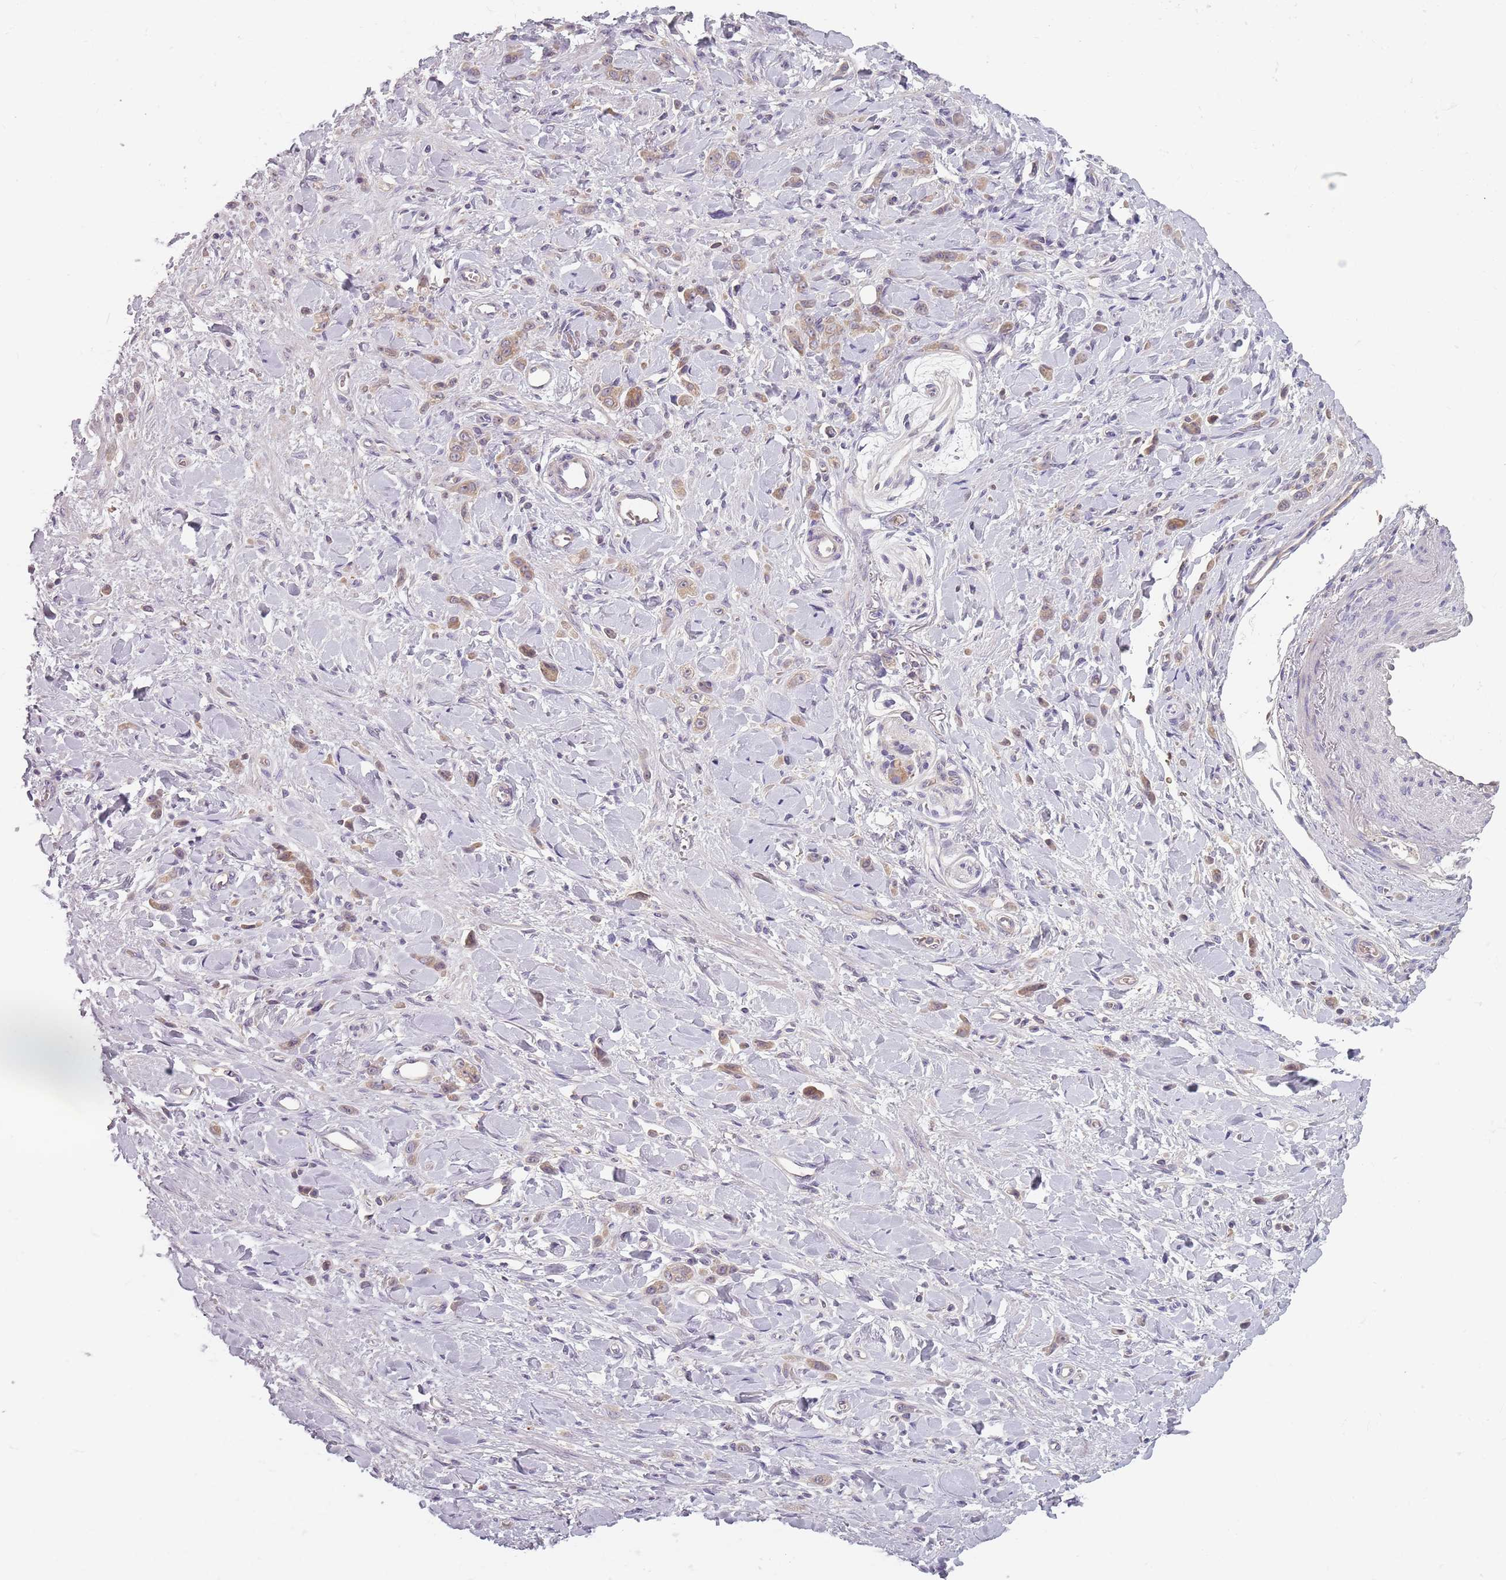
{"staining": {"intensity": "weak", "quantity": "25%-75%", "location": "cytoplasmic/membranous"}, "tissue": "stomach cancer", "cell_type": "Tumor cells", "image_type": "cancer", "snomed": [{"axis": "morphology", "description": "Normal tissue, NOS"}, {"axis": "morphology", "description": "Adenocarcinoma, NOS"}, {"axis": "topography", "description": "Stomach"}], "caption": "Tumor cells show low levels of weak cytoplasmic/membranous expression in approximately 25%-75% of cells in stomach cancer.", "gene": "ASB13", "patient": {"sex": "male", "age": 82}}